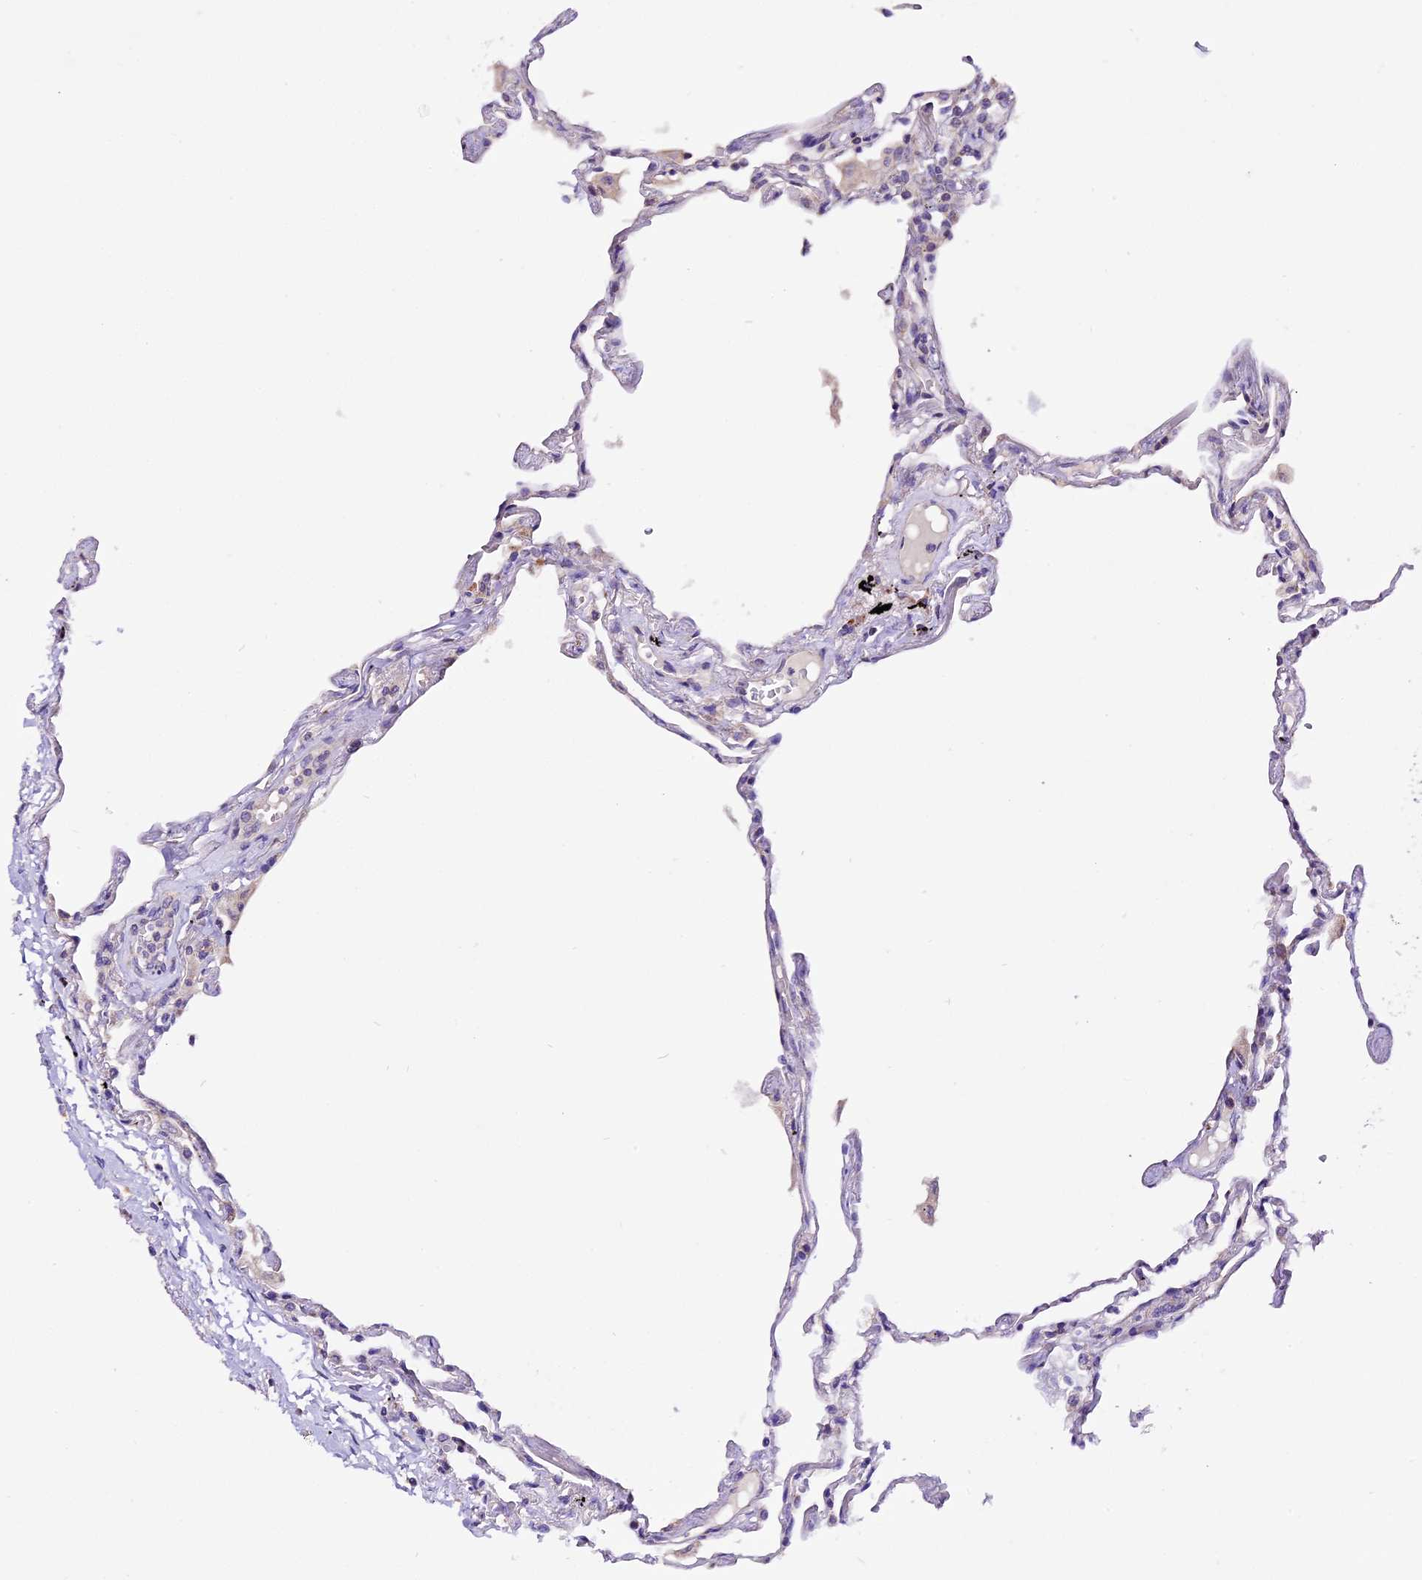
{"staining": {"intensity": "negative", "quantity": "none", "location": "none"}, "tissue": "lung", "cell_type": "Alveolar cells", "image_type": "normal", "snomed": [{"axis": "morphology", "description": "Normal tissue, NOS"}, {"axis": "topography", "description": "Lung"}], "caption": "This is a photomicrograph of immunohistochemistry staining of normal lung, which shows no staining in alveolar cells. (Brightfield microscopy of DAB (3,3'-diaminobenzidine) immunohistochemistry at high magnification).", "gene": "DDX28", "patient": {"sex": "female", "age": 67}}